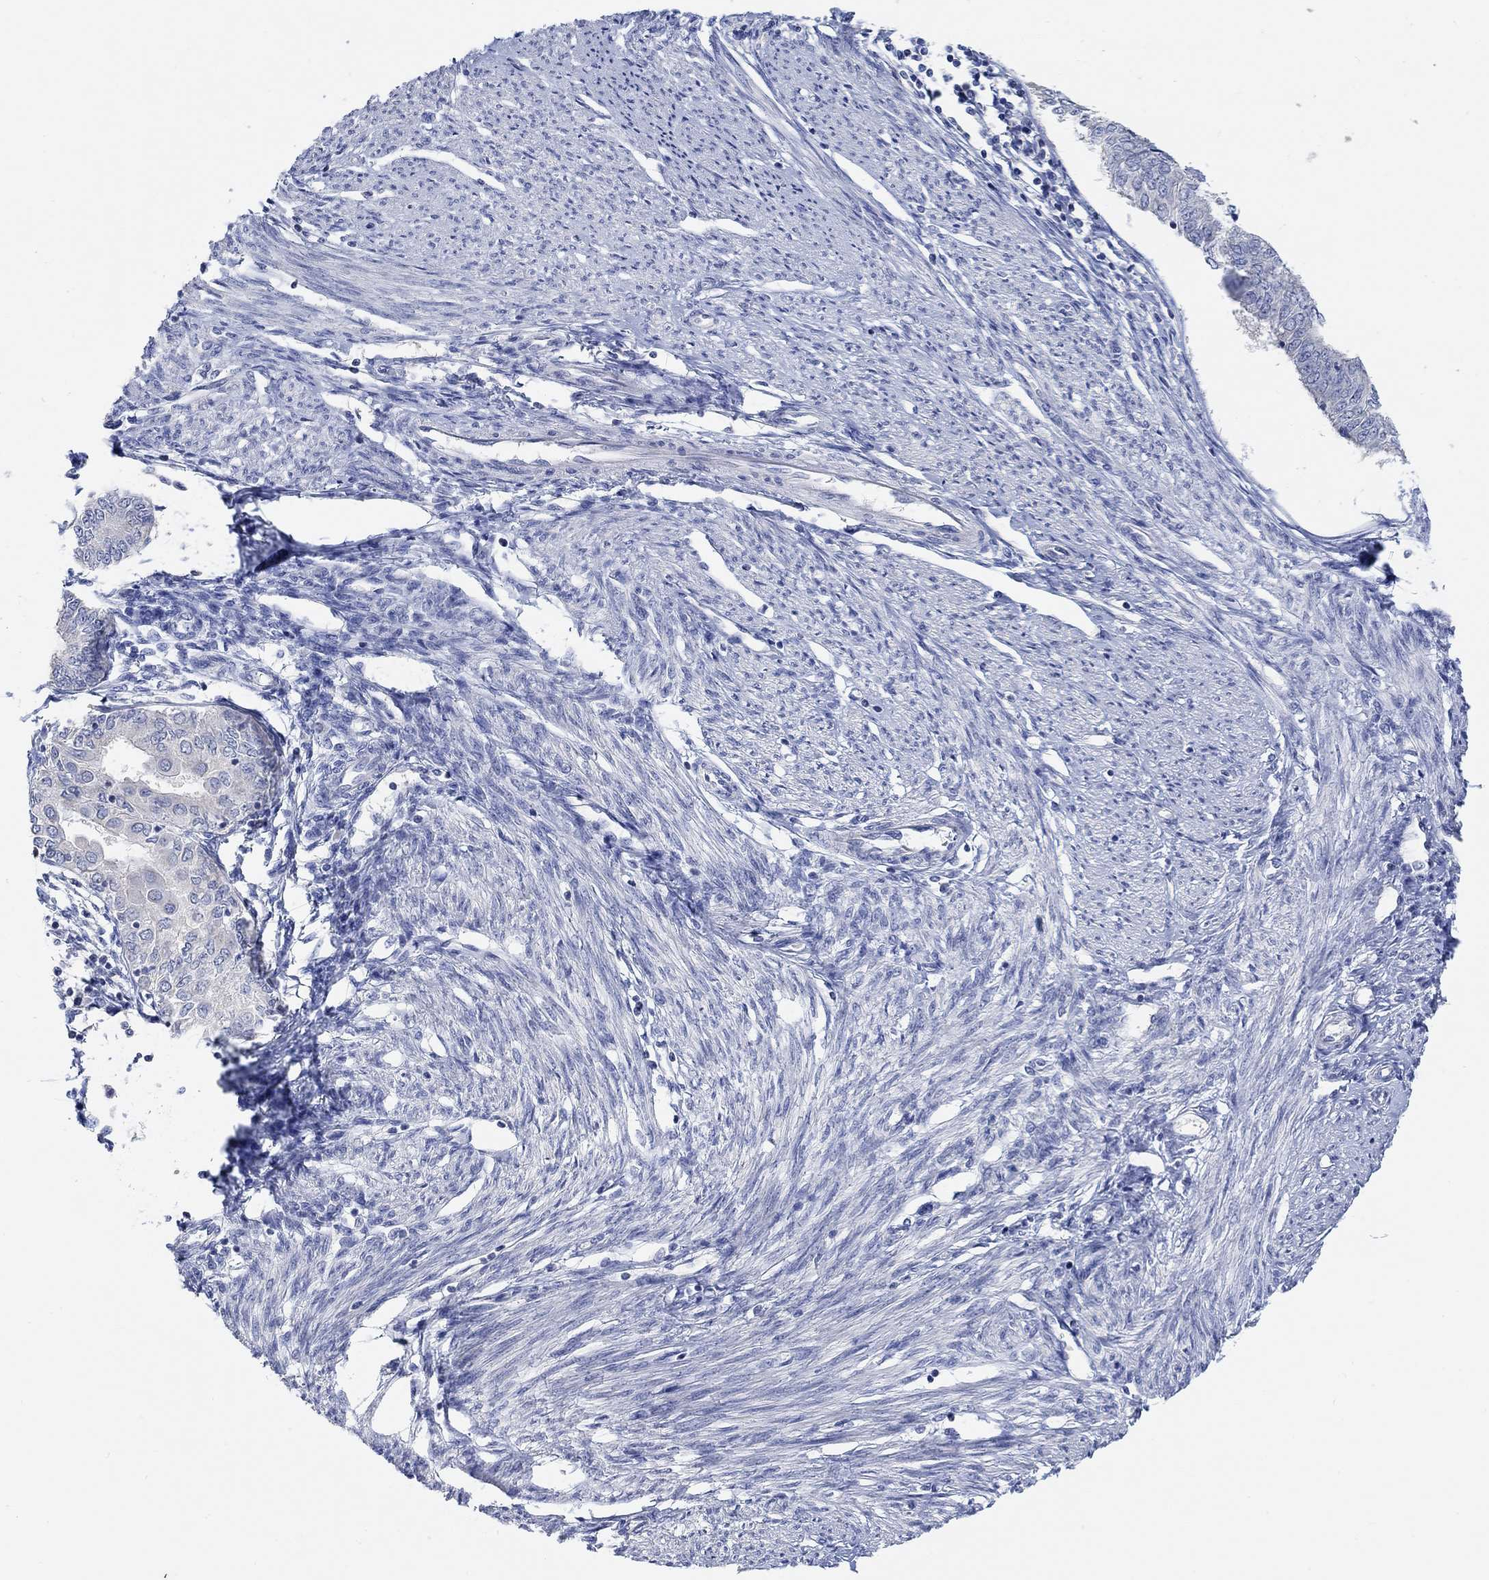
{"staining": {"intensity": "negative", "quantity": "none", "location": "none"}, "tissue": "endometrial cancer", "cell_type": "Tumor cells", "image_type": "cancer", "snomed": [{"axis": "morphology", "description": "Adenocarcinoma, NOS"}, {"axis": "topography", "description": "Endometrium"}], "caption": "DAB (3,3'-diaminobenzidine) immunohistochemical staining of endometrial adenocarcinoma exhibits no significant staining in tumor cells.", "gene": "NLRP14", "patient": {"sex": "female", "age": 68}}